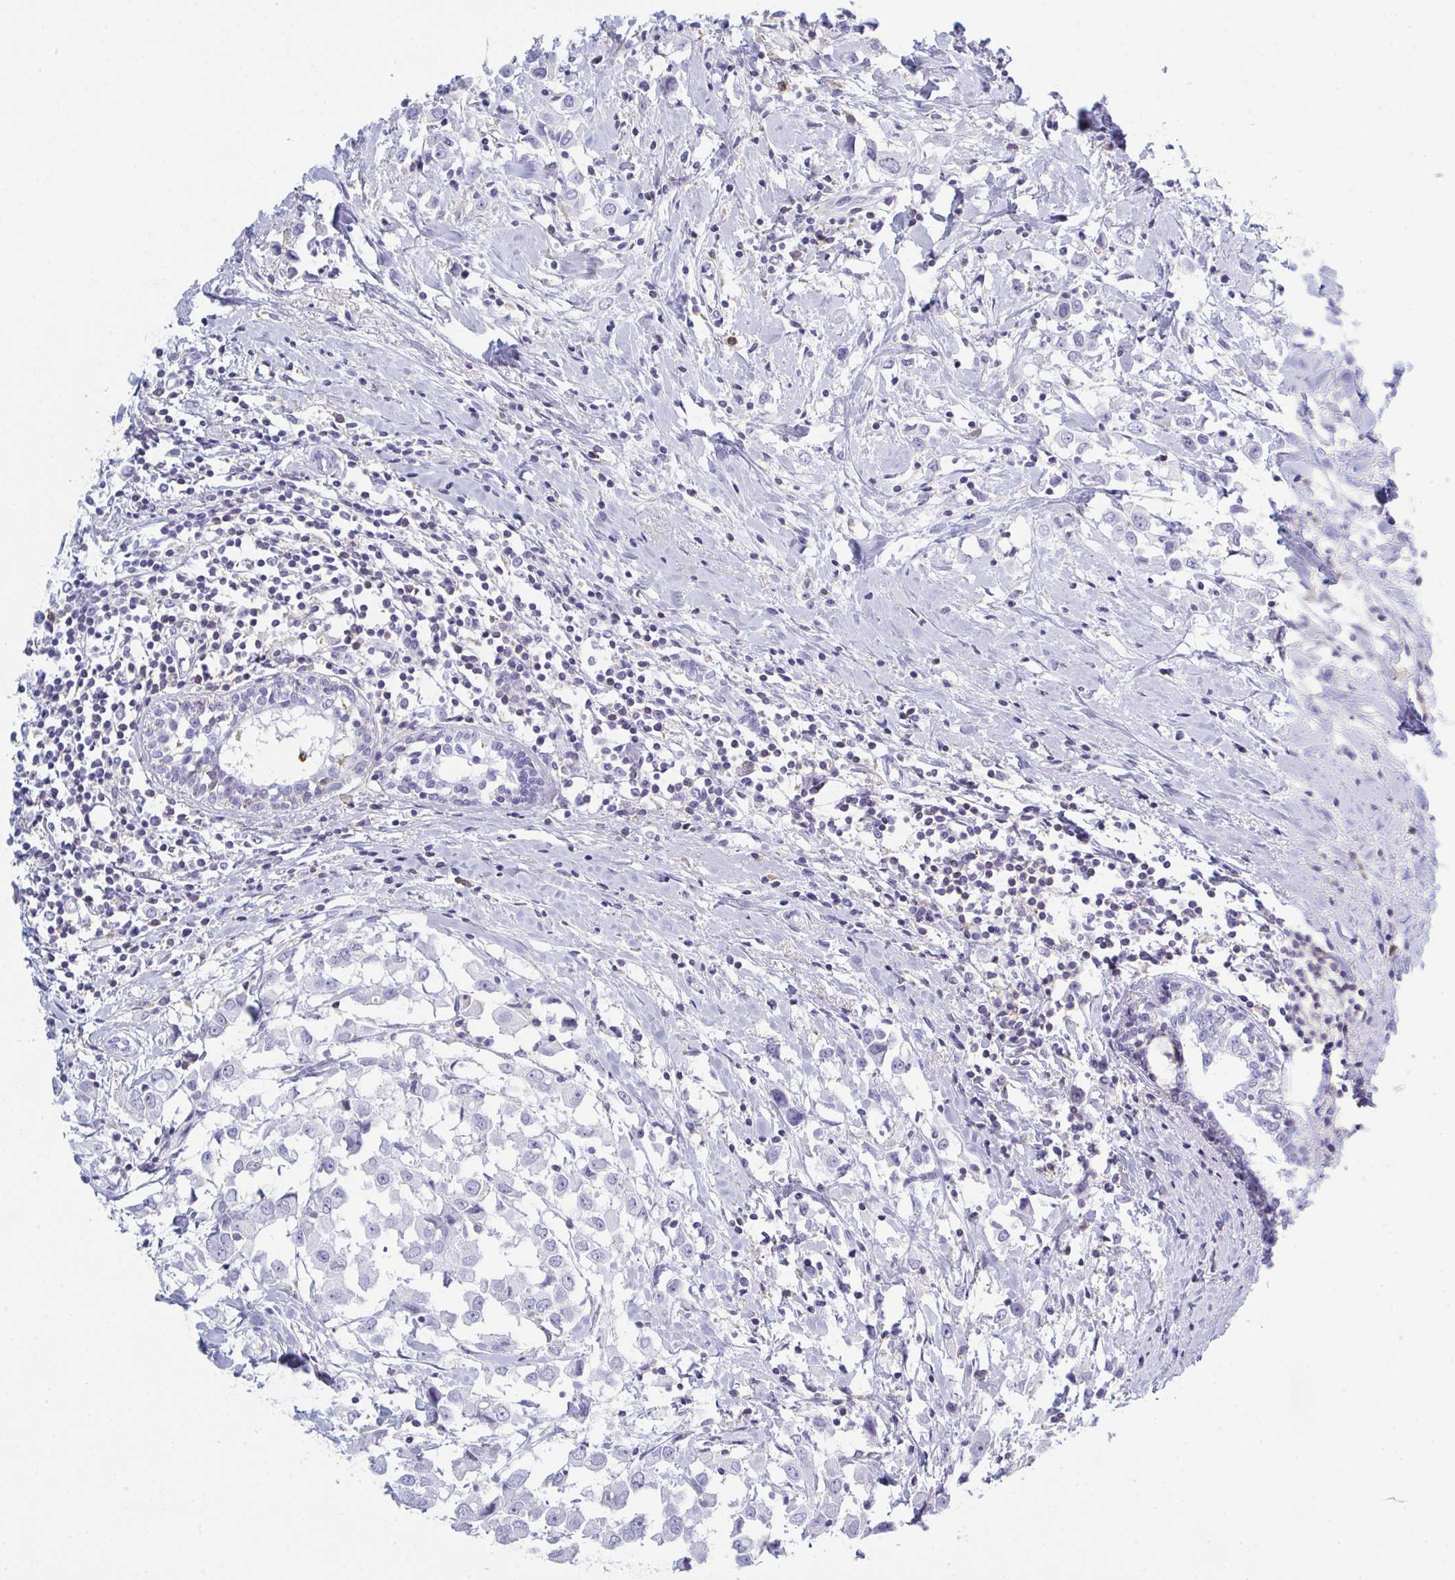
{"staining": {"intensity": "negative", "quantity": "none", "location": "none"}, "tissue": "breast cancer", "cell_type": "Tumor cells", "image_type": "cancer", "snomed": [{"axis": "morphology", "description": "Duct carcinoma"}, {"axis": "topography", "description": "Breast"}], "caption": "An immunohistochemistry image of breast infiltrating ductal carcinoma is shown. There is no staining in tumor cells of breast infiltrating ductal carcinoma.", "gene": "MYO1F", "patient": {"sex": "female", "age": 61}}